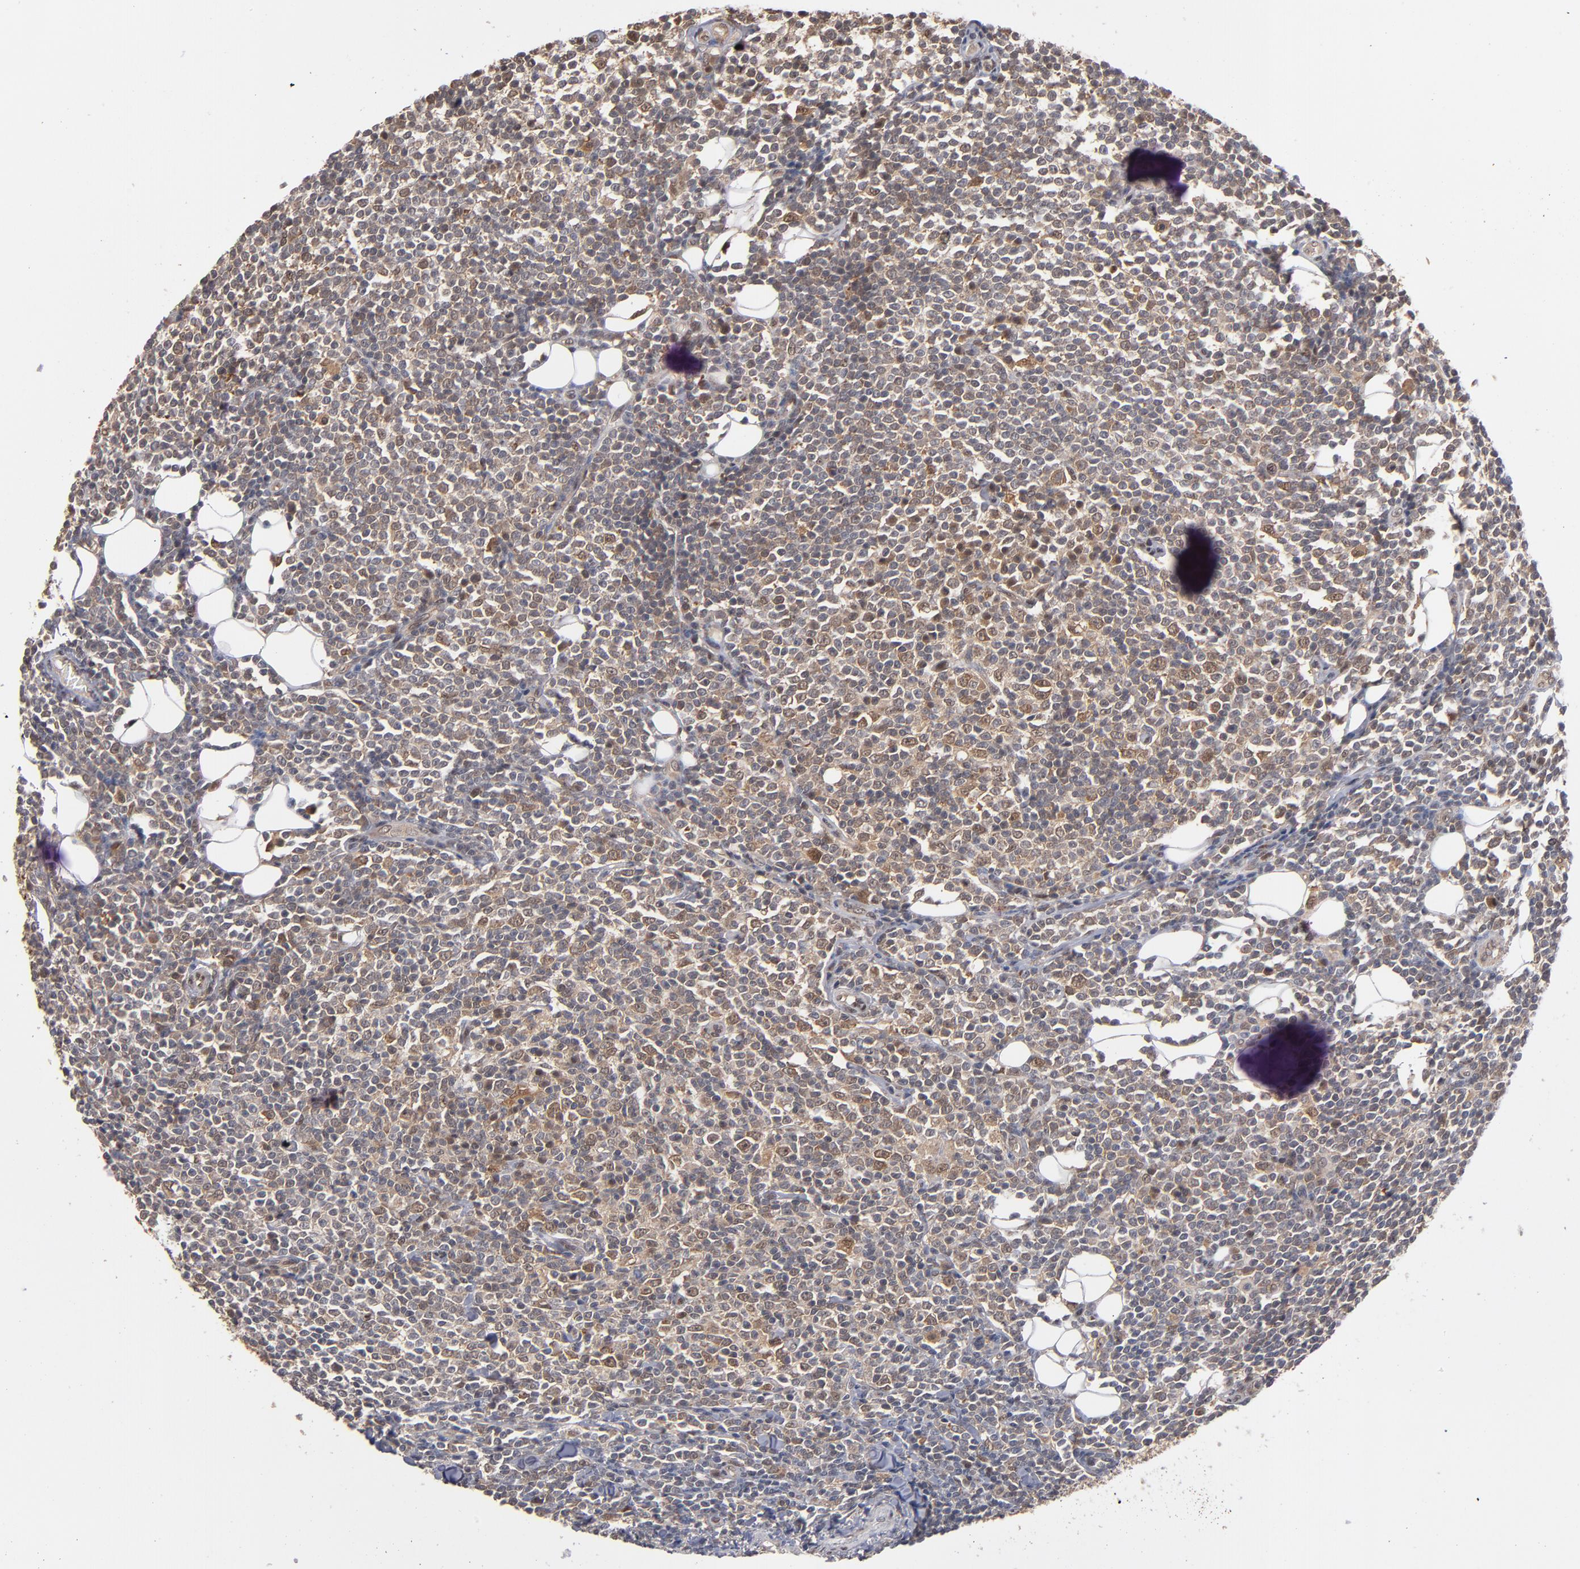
{"staining": {"intensity": "weak", "quantity": "<25%", "location": "cytoplasmic/membranous,nuclear"}, "tissue": "lymphoma", "cell_type": "Tumor cells", "image_type": "cancer", "snomed": [{"axis": "morphology", "description": "Malignant lymphoma, non-Hodgkin's type, Low grade"}, {"axis": "topography", "description": "Soft tissue"}], "caption": "Protein analysis of low-grade malignant lymphoma, non-Hodgkin's type shows no significant staining in tumor cells.", "gene": "HUWE1", "patient": {"sex": "male", "age": 92}}